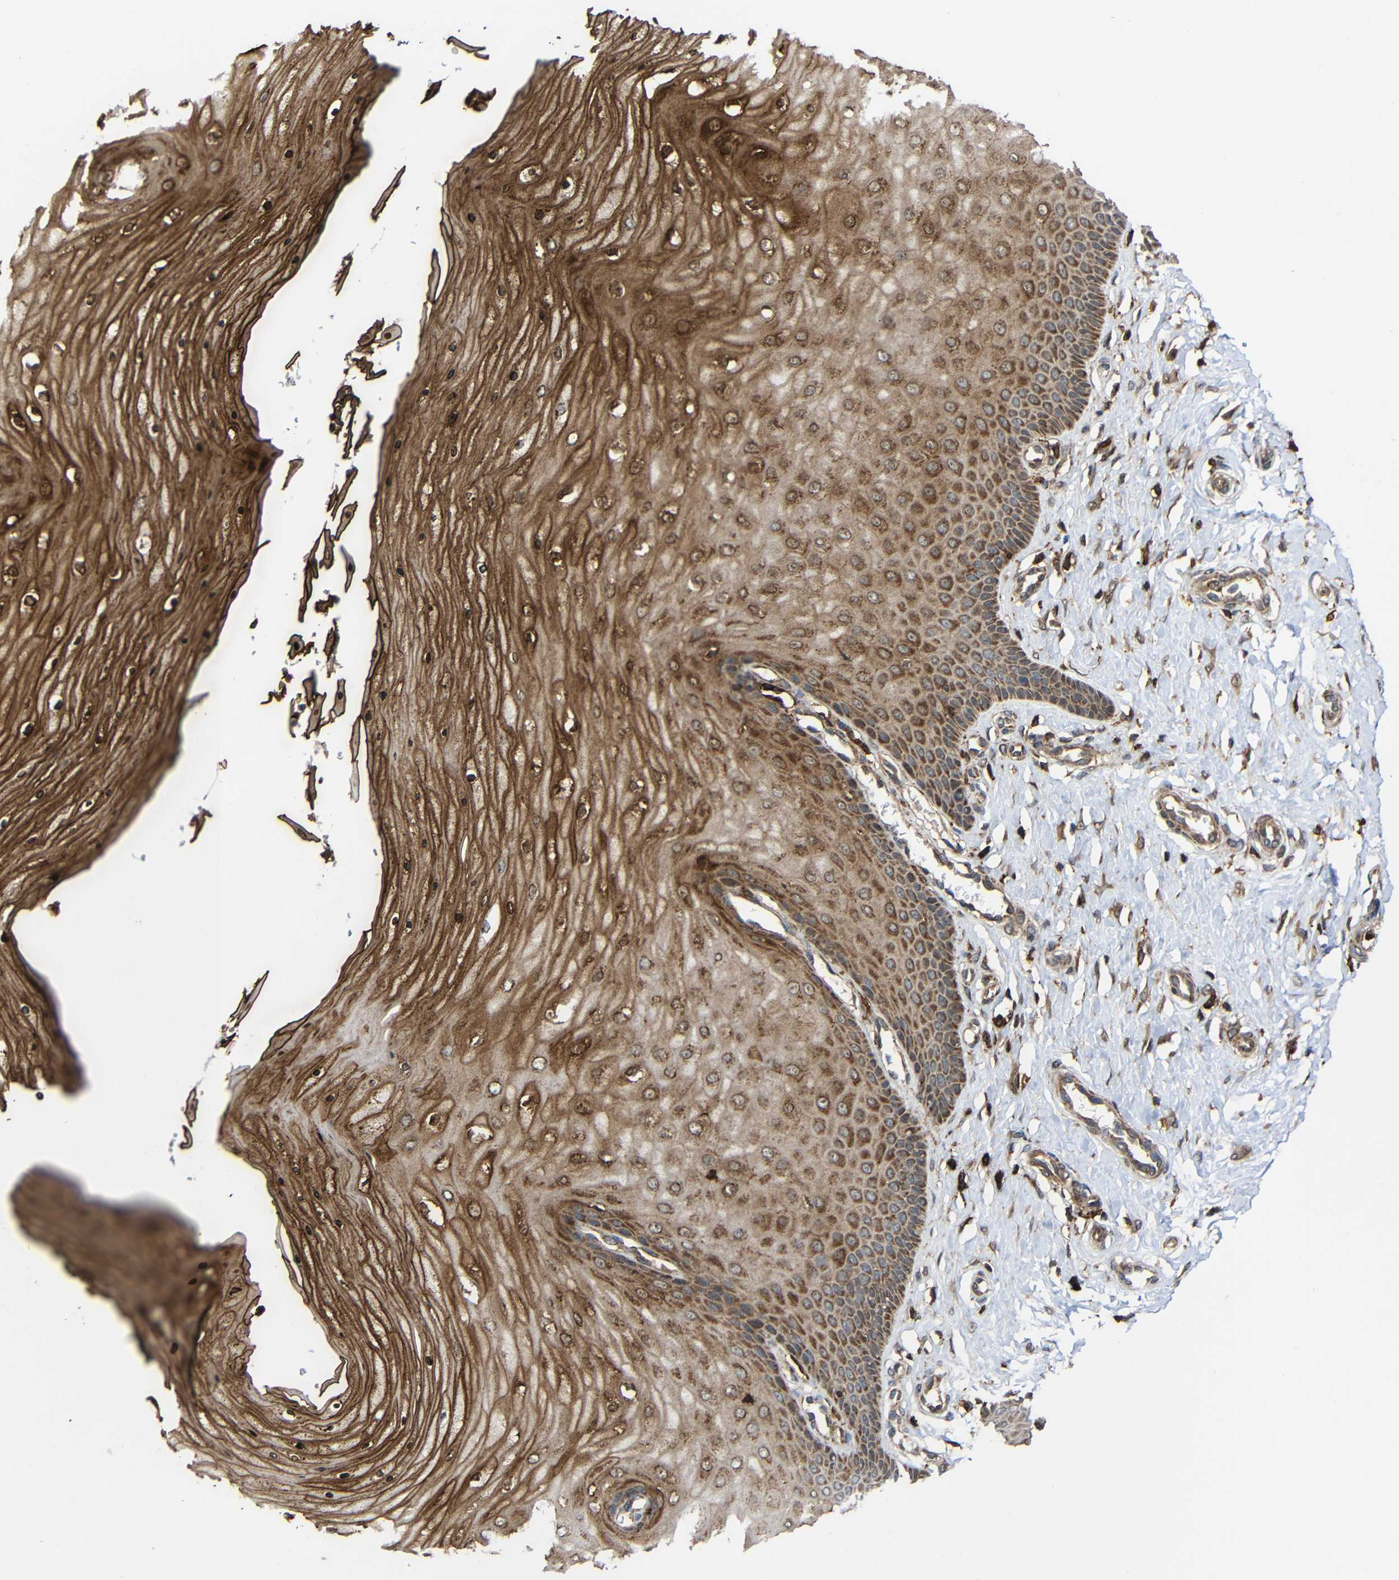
{"staining": {"intensity": "weak", "quantity": ">75%", "location": "cytoplasmic/membranous"}, "tissue": "cervix", "cell_type": "Glandular cells", "image_type": "normal", "snomed": [{"axis": "morphology", "description": "Normal tissue, NOS"}, {"axis": "topography", "description": "Cervix"}], "caption": "The image exhibits staining of unremarkable cervix, revealing weak cytoplasmic/membranous protein expression (brown color) within glandular cells. (DAB (3,3'-diaminobenzidine) IHC with brightfield microscopy, high magnification).", "gene": "C1GALT1", "patient": {"sex": "female", "age": 55}}